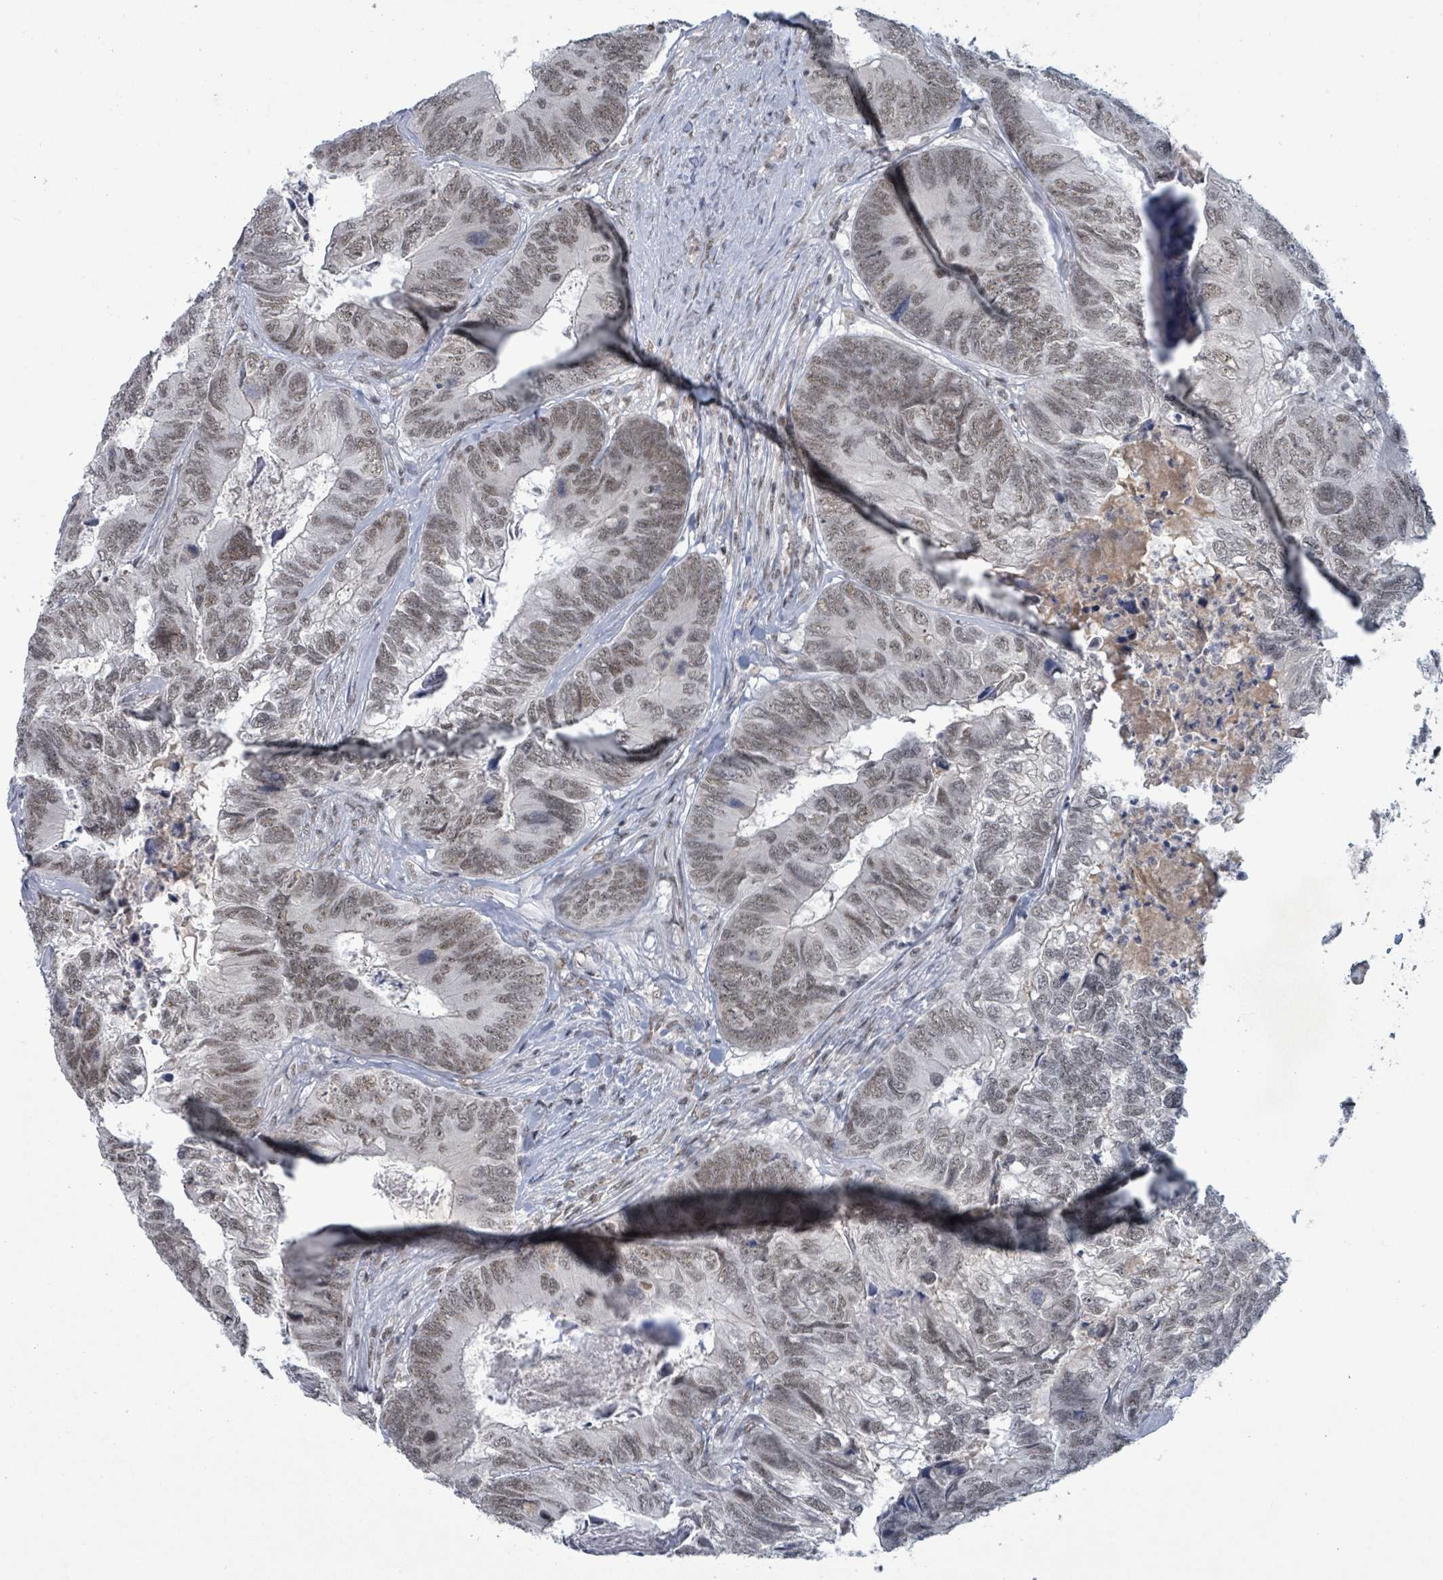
{"staining": {"intensity": "moderate", "quantity": ">75%", "location": "nuclear"}, "tissue": "colorectal cancer", "cell_type": "Tumor cells", "image_type": "cancer", "snomed": [{"axis": "morphology", "description": "Adenocarcinoma, NOS"}, {"axis": "topography", "description": "Colon"}], "caption": "Protein analysis of colorectal cancer tissue displays moderate nuclear expression in about >75% of tumor cells. (DAB (3,3'-diaminobenzidine) IHC, brown staining for protein, blue staining for nuclei).", "gene": "BANP", "patient": {"sex": "female", "age": 67}}